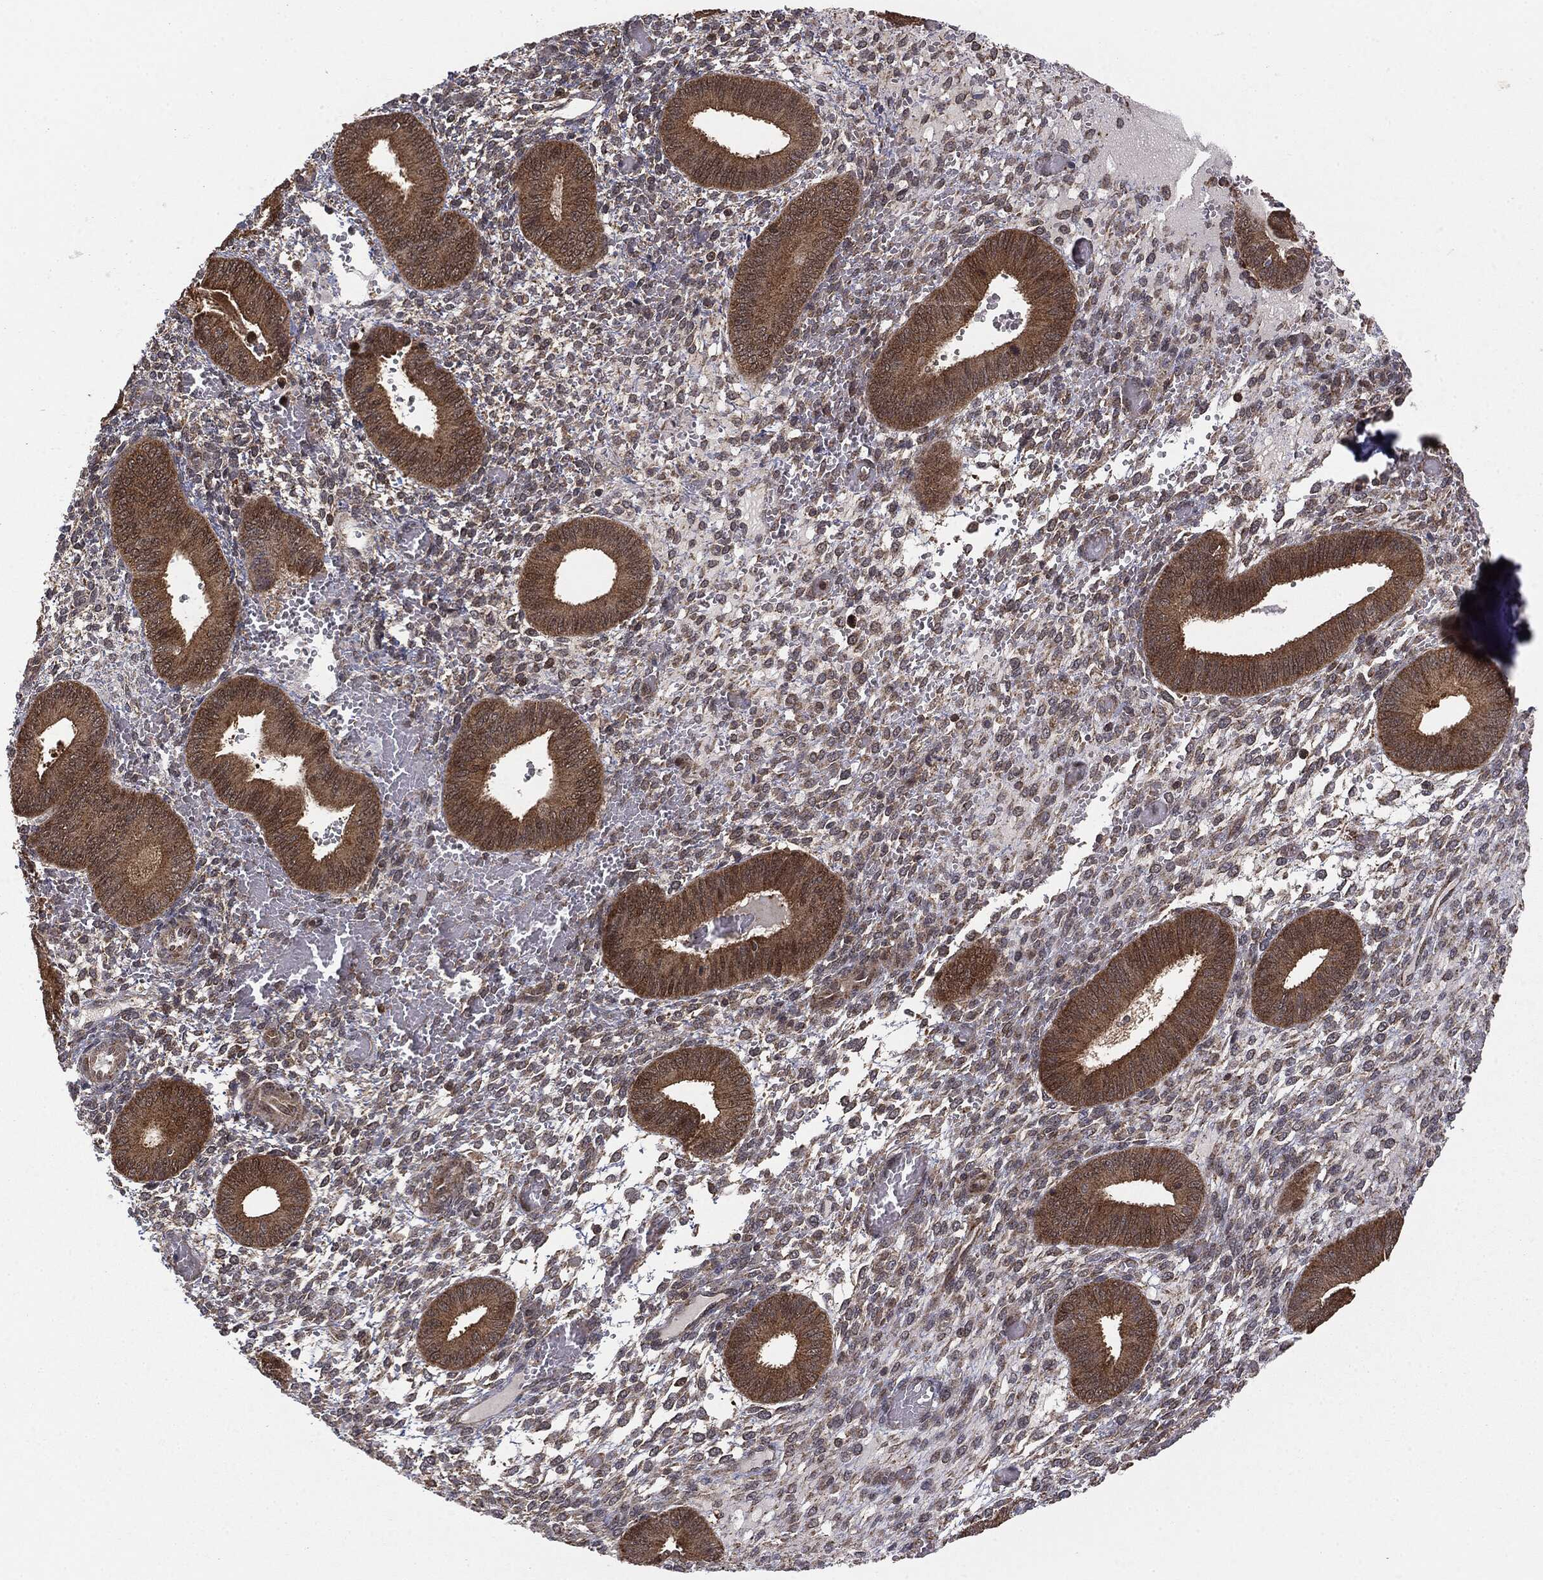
{"staining": {"intensity": "moderate", "quantity": "25%-75%", "location": "cytoplasmic/membranous"}, "tissue": "endometrium", "cell_type": "Cells in endometrial stroma", "image_type": "normal", "snomed": [{"axis": "morphology", "description": "Normal tissue, NOS"}, {"axis": "topography", "description": "Endometrium"}], "caption": "The histopathology image shows immunohistochemical staining of benign endometrium. There is moderate cytoplasmic/membranous positivity is identified in approximately 25%-75% of cells in endometrial stroma.", "gene": "MTOR", "patient": {"sex": "female", "age": 42}}